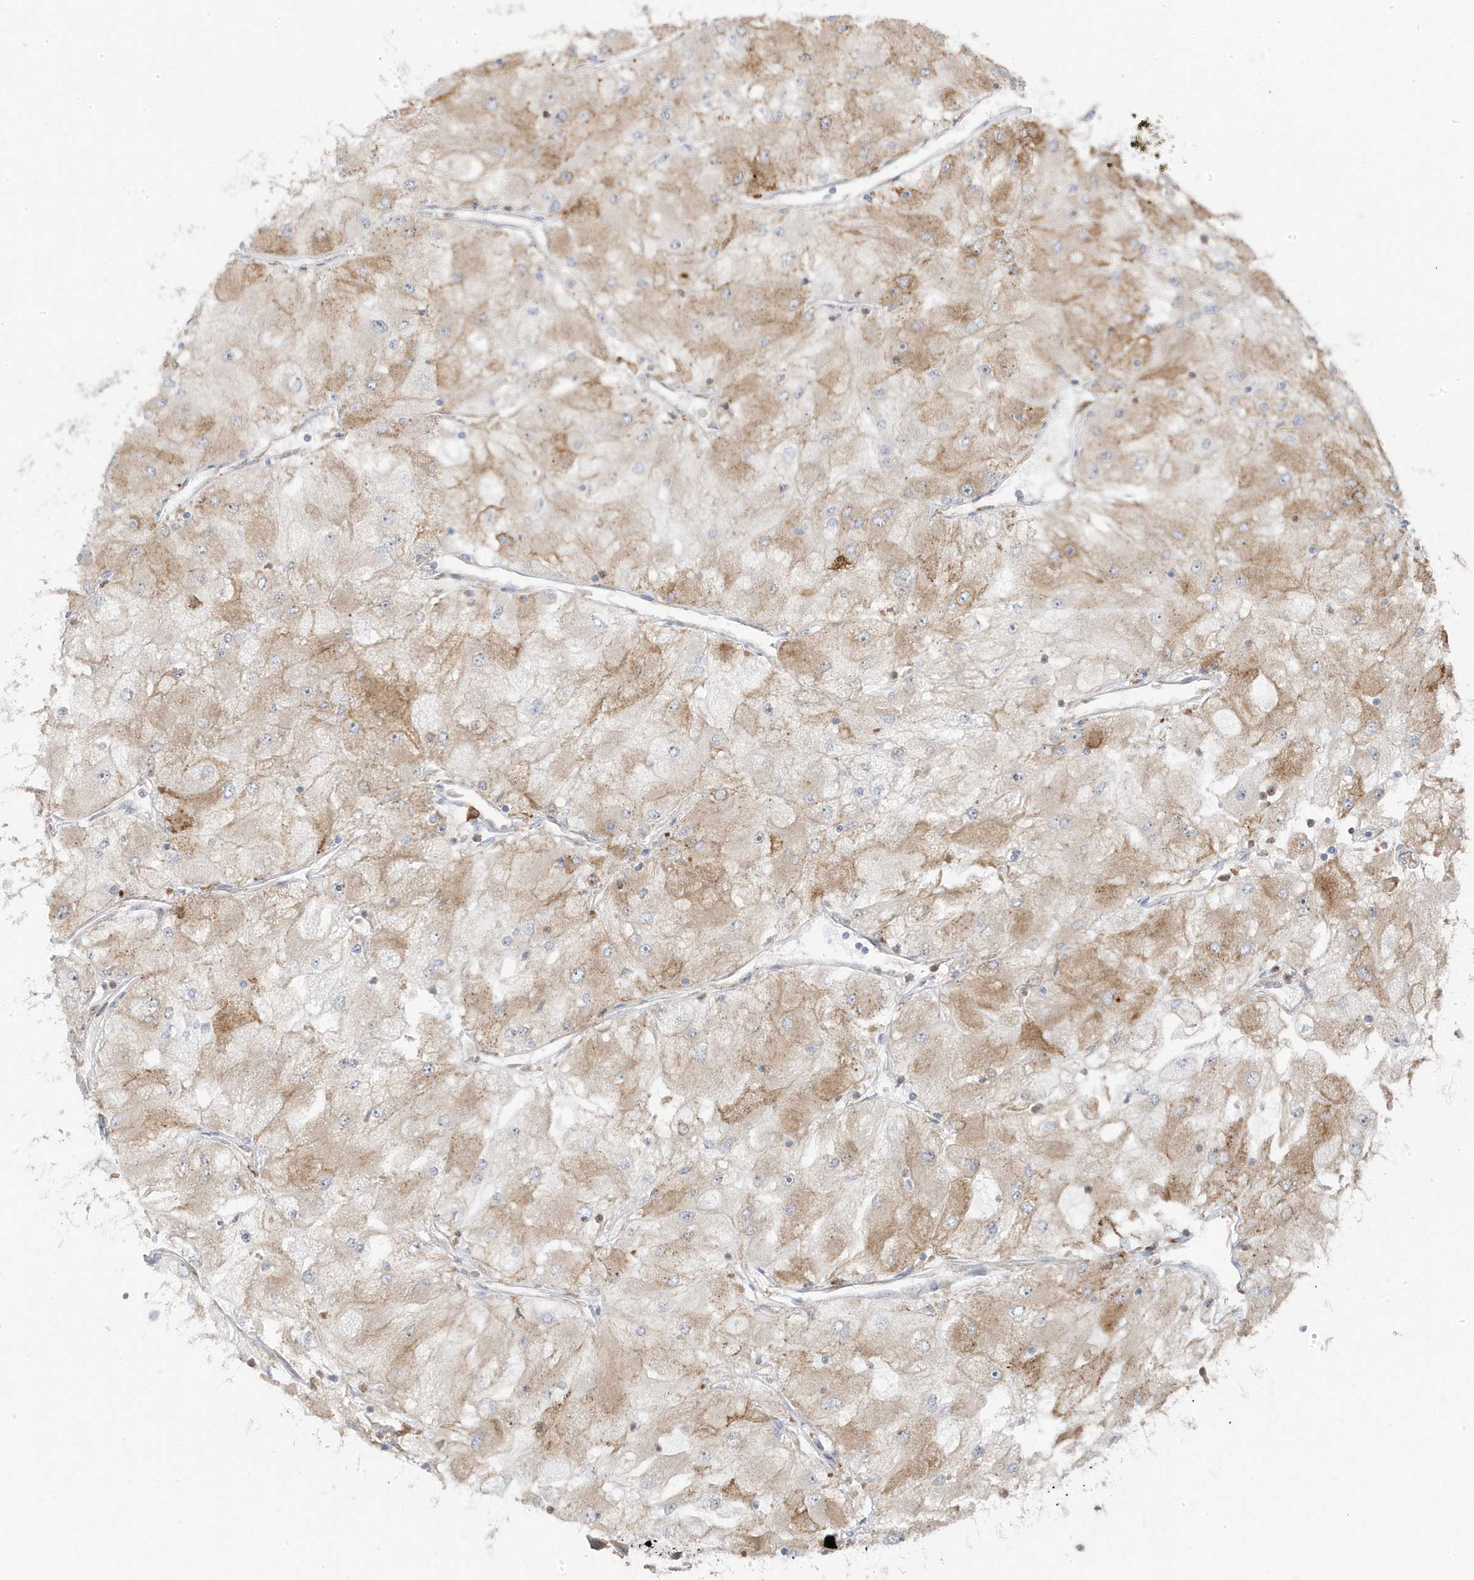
{"staining": {"intensity": "moderate", "quantity": "25%-75%", "location": "cytoplasmic/membranous"}, "tissue": "renal cancer", "cell_type": "Tumor cells", "image_type": "cancer", "snomed": [{"axis": "morphology", "description": "Adenocarcinoma, NOS"}, {"axis": "topography", "description": "Kidney"}], "caption": "Protein expression analysis of human renal cancer reveals moderate cytoplasmic/membranous expression in approximately 25%-75% of tumor cells.", "gene": "ZNF654", "patient": {"sex": "male", "age": 80}}